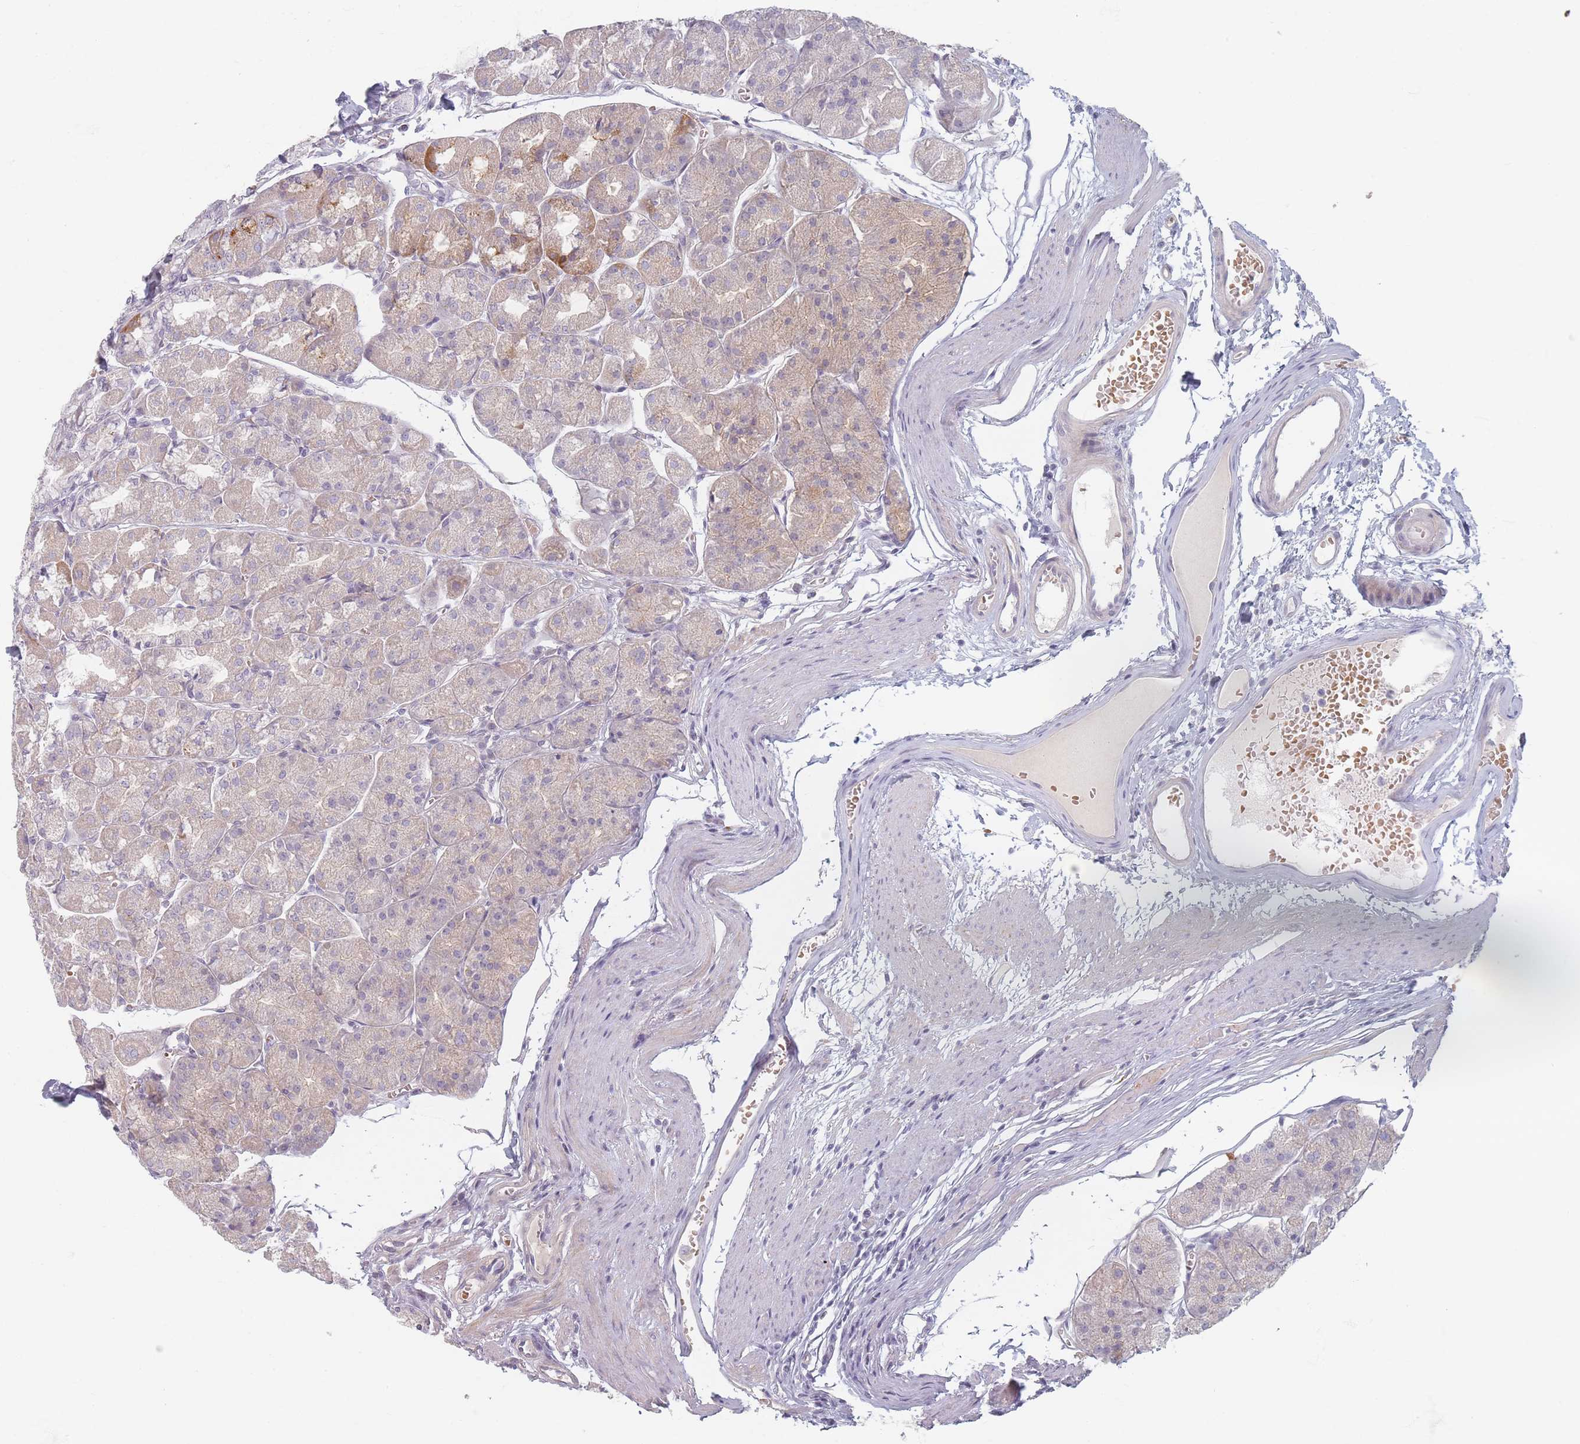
{"staining": {"intensity": "weak", "quantity": "25%-75%", "location": "cytoplasmic/membranous"}, "tissue": "stomach", "cell_type": "Glandular cells", "image_type": "normal", "snomed": [{"axis": "morphology", "description": "Normal tissue, NOS"}, {"axis": "topography", "description": "Stomach"}], "caption": "Weak cytoplasmic/membranous positivity is present in approximately 25%-75% of glandular cells in unremarkable stomach.", "gene": "TMOD1", "patient": {"sex": "male", "age": 55}}